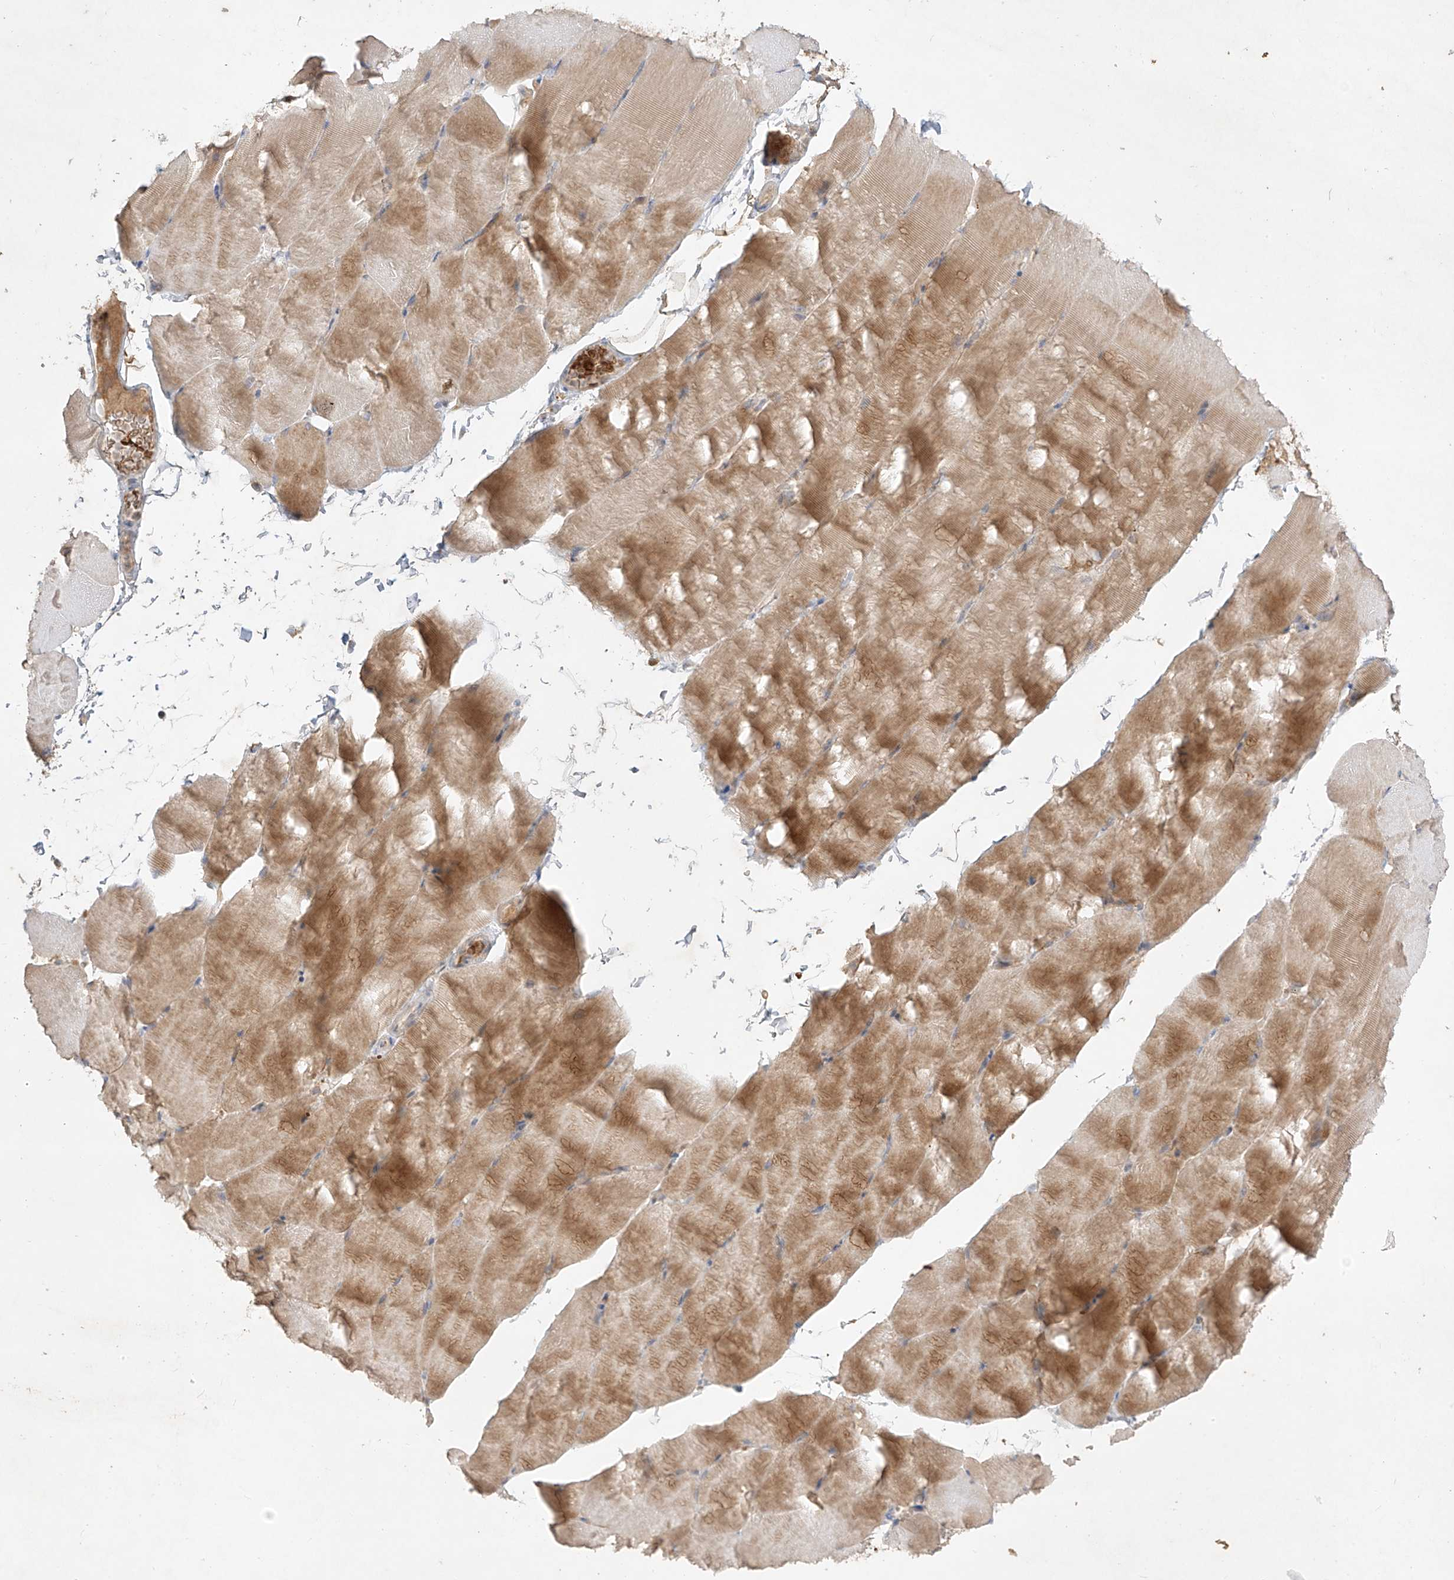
{"staining": {"intensity": "moderate", "quantity": "25%-75%", "location": "cytoplasmic/membranous"}, "tissue": "skeletal muscle", "cell_type": "Myocytes", "image_type": "normal", "snomed": [{"axis": "morphology", "description": "Normal tissue, NOS"}, {"axis": "topography", "description": "Skeletal muscle"}, {"axis": "topography", "description": "Parathyroid gland"}], "caption": "Protein analysis of normal skeletal muscle exhibits moderate cytoplasmic/membranous positivity in approximately 25%-75% of myocytes. (IHC, brightfield microscopy, high magnification).", "gene": "KPNA7", "patient": {"sex": "female", "age": 37}}